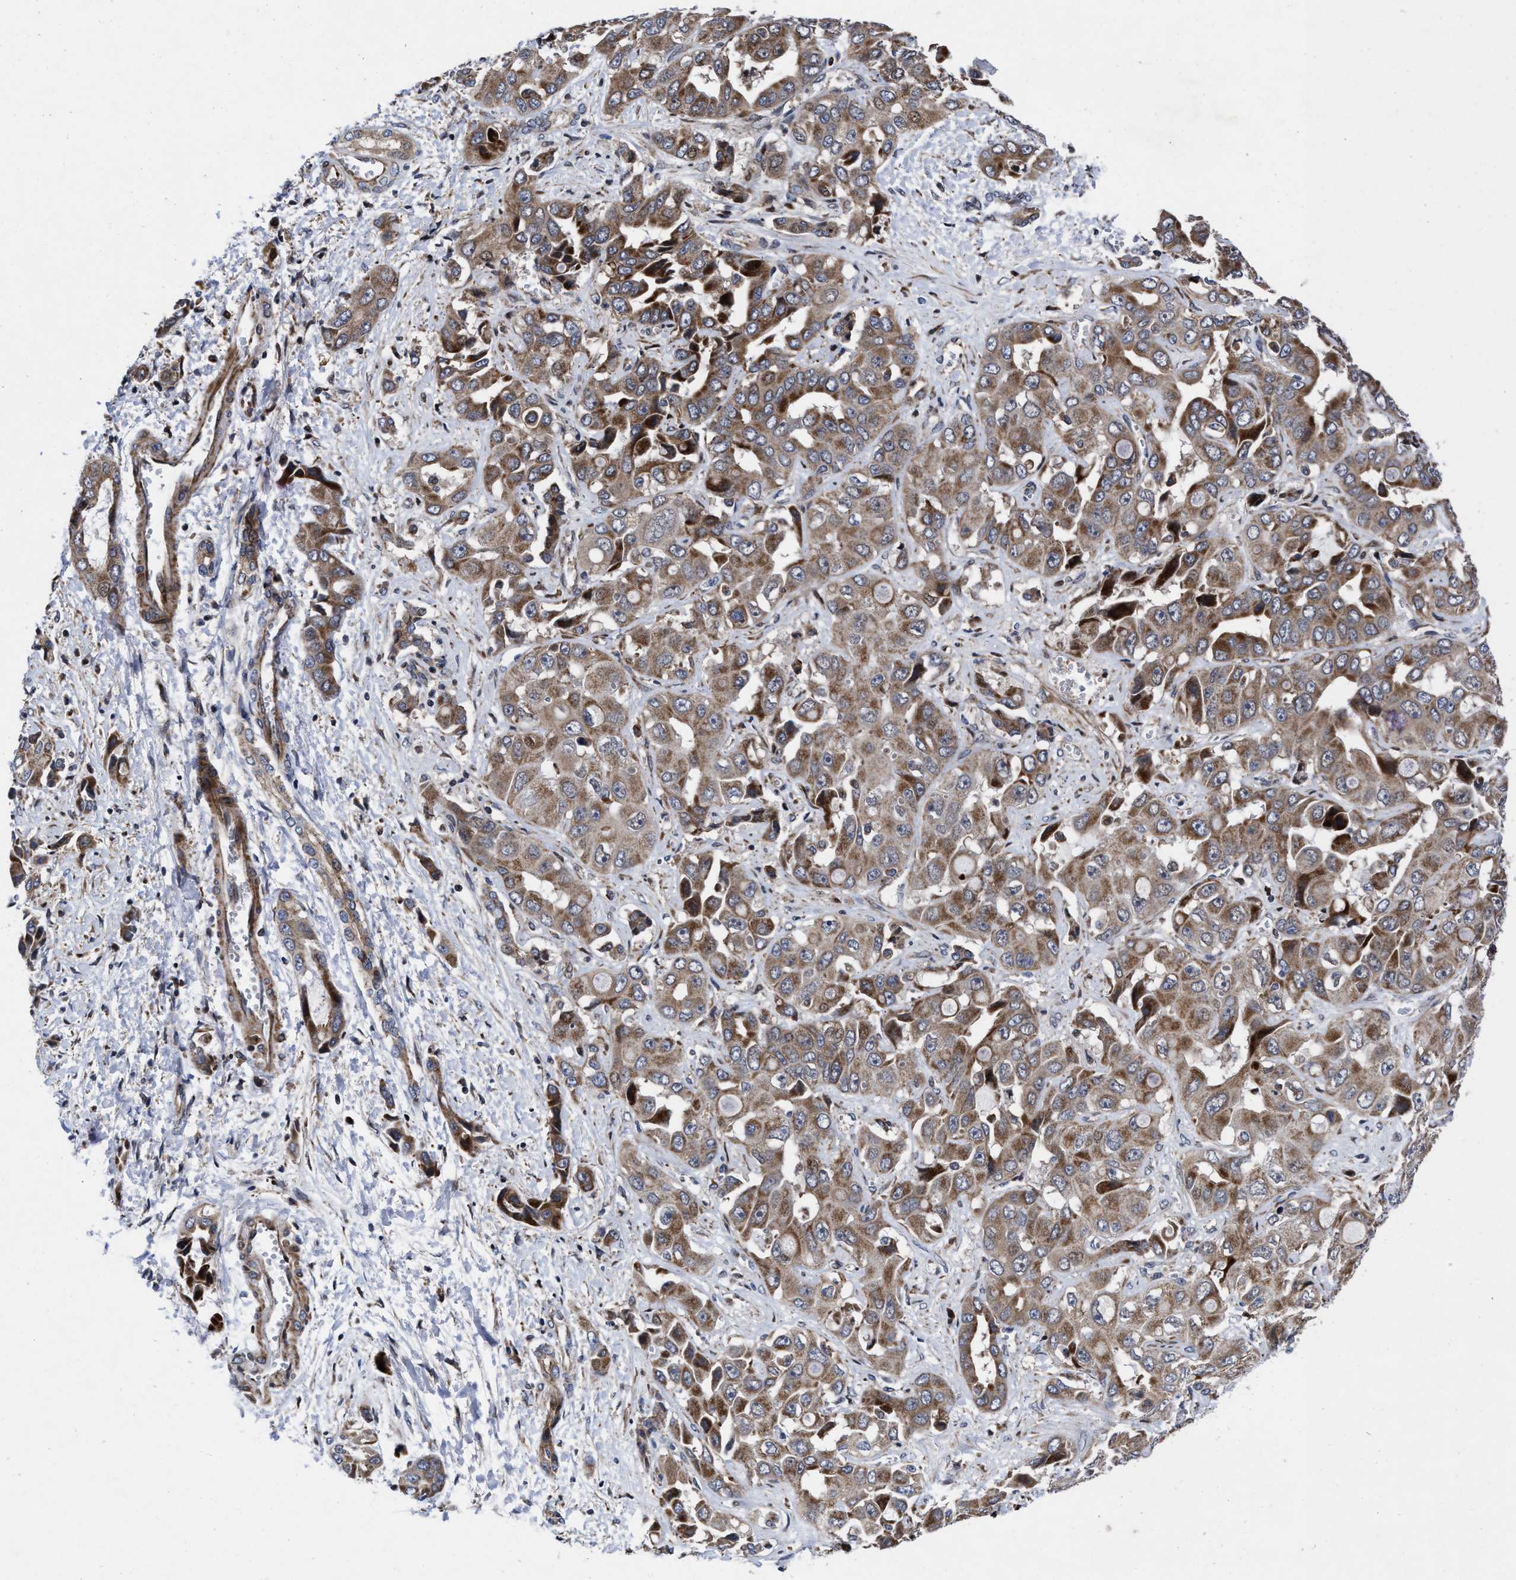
{"staining": {"intensity": "moderate", "quantity": ">75%", "location": "cytoplasmic/membranous"}, "tissue": "liver cancer", "cell_type": "Tumor cells", "image_type": "cancer", "snomed": [{"axis": "morphology", "description": "Cholangiocarcinoma"}, {"axis": "topography", "description": "Liver"}], "caption": "Immunohistochemistry photomicrograph of neoplastic tissue: liver cancer stained using immunohistochemistry demonstrates medium levels of moderate protein expression localized specifically in the cytoplasmic/membranous of tumor cells, appearing as a cytoplasmic/membranous brown color.", "gene": "MRPL50", "patient": {"sex": "female", "age": 52}}